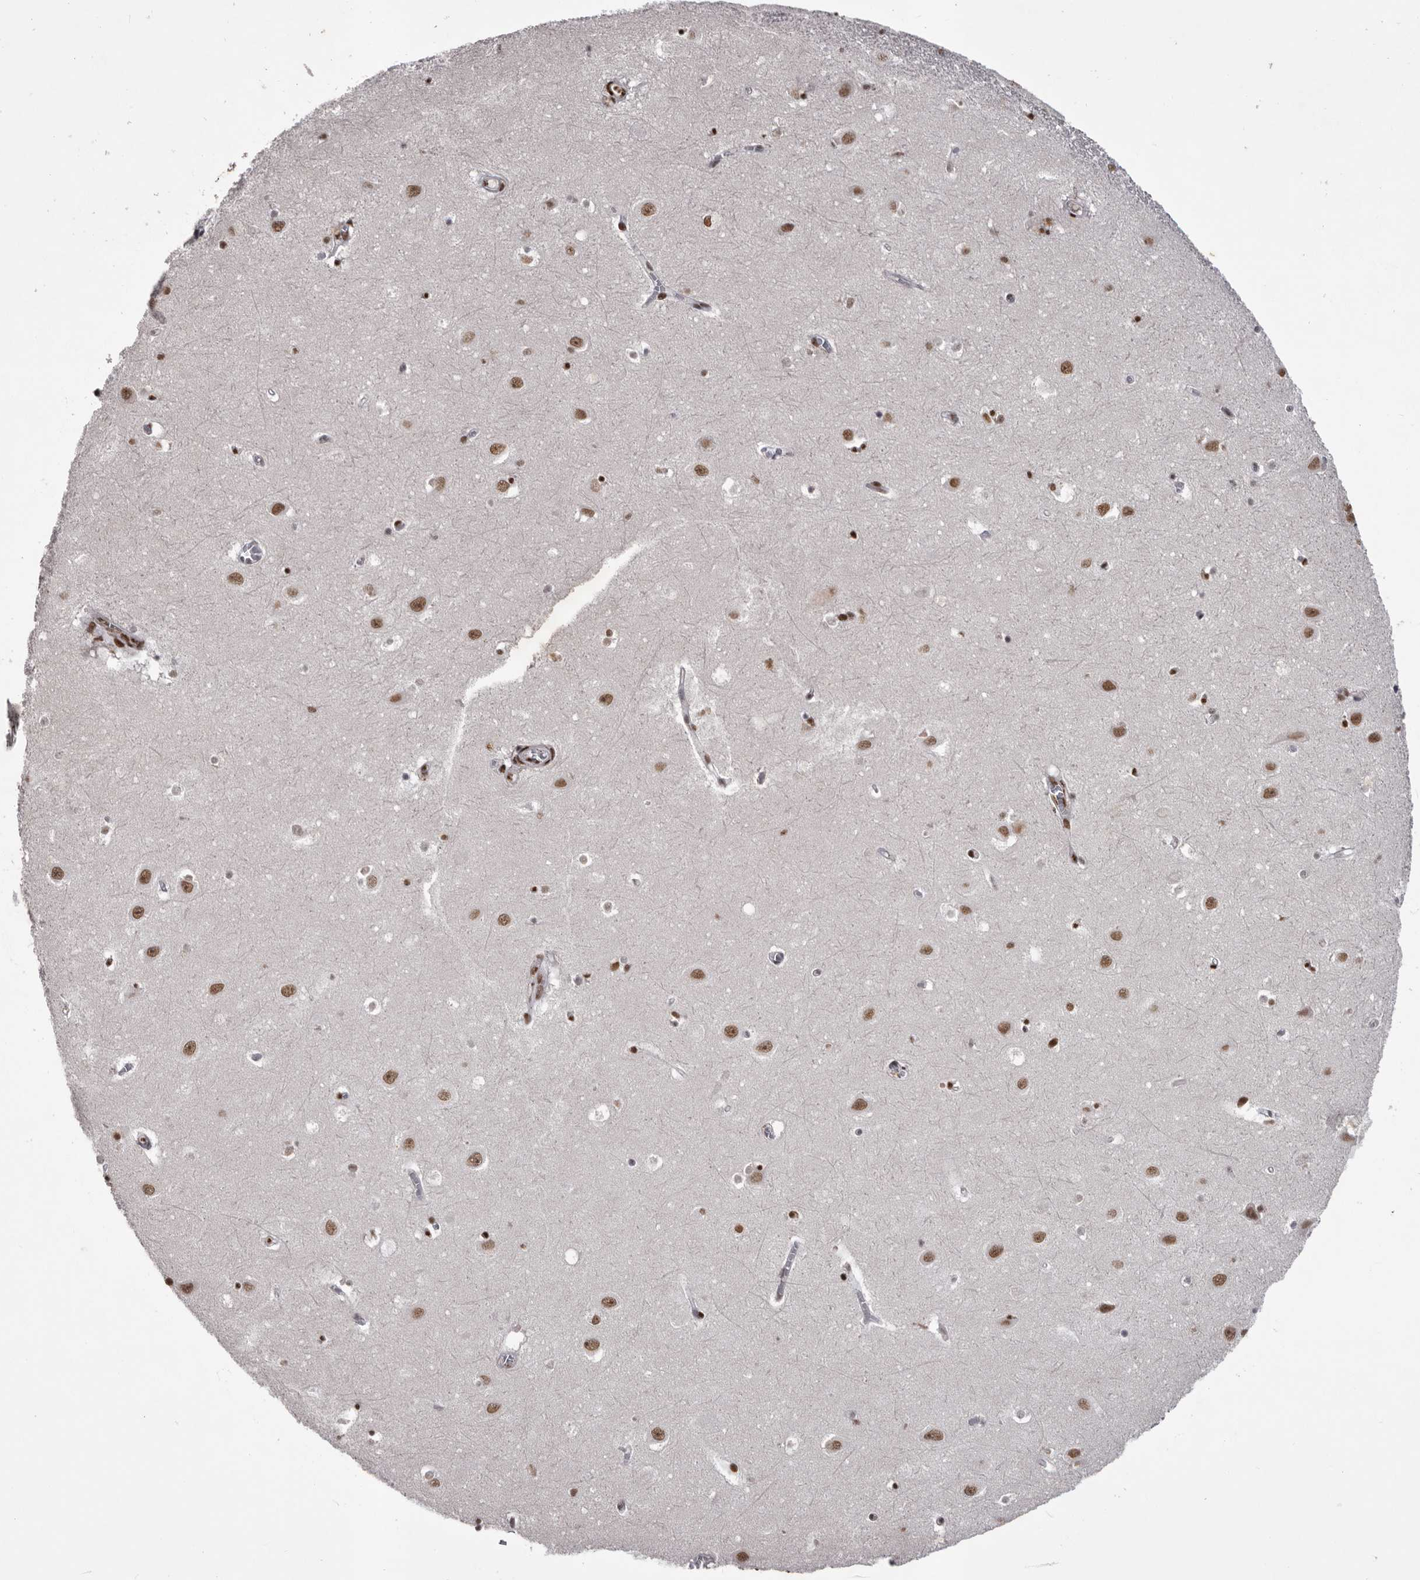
{"staining": {"intensity": "moderate", "quantity": "<25%", "location": "nuclear"}, "tissue": "hippocampus", "cell_type": "Glial cells", "image_type": "normal", "snomed": [{"axis": "morphology", "description": "Normal tissue, NOS"}, {"axis": "topography", "description": "Hippocampus"}], "caption": "Immunohistochemical staining of benign human hippocampus demonstrates moderate nuclear protein positivity in approximately <25% of glial cells. Nuclei are stained in blue.", "gene": "NUMA1", "patient": {"sex": "female", "age": 64}}